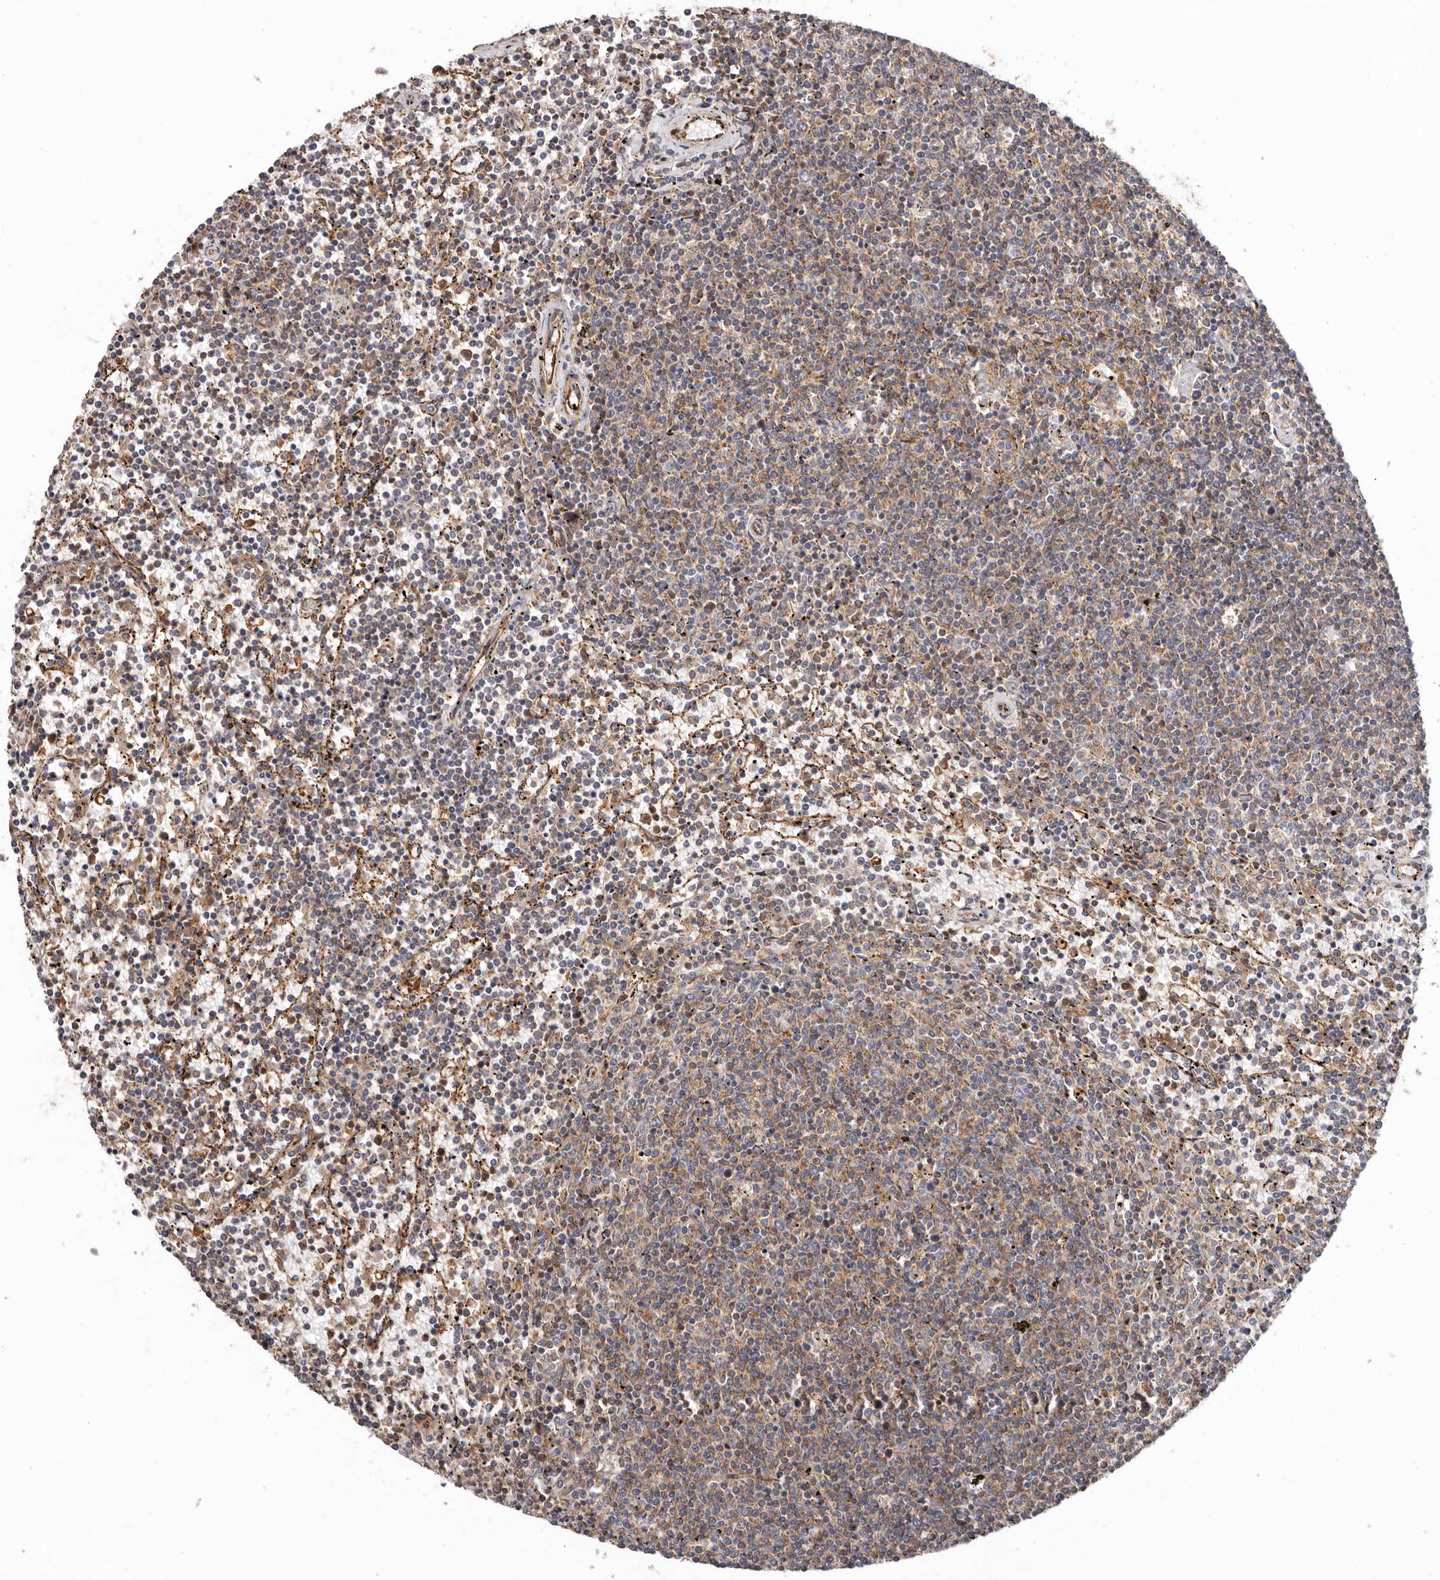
{"staining": {"intensity": "weak", "quantity": ">75%", "location": "cytoplasmic/membranous"}, "tissue": "lymphoma", "cell_type": "Tumor cells", "image_type": "cancer", "snomed": [{"axis": "morphology", "description": "Malignant lymphoma, non-Hodgkin's type, Low grade"}, {"axis": "topography", "description": "Spleen"}], "caption": "A low amount of weak cytoplasmic/membranous staining is present in about >75% of tumor cells in lymphoma tissue.", "gene": "TMC7", "patient": {"sex": "female", "age": 50}}